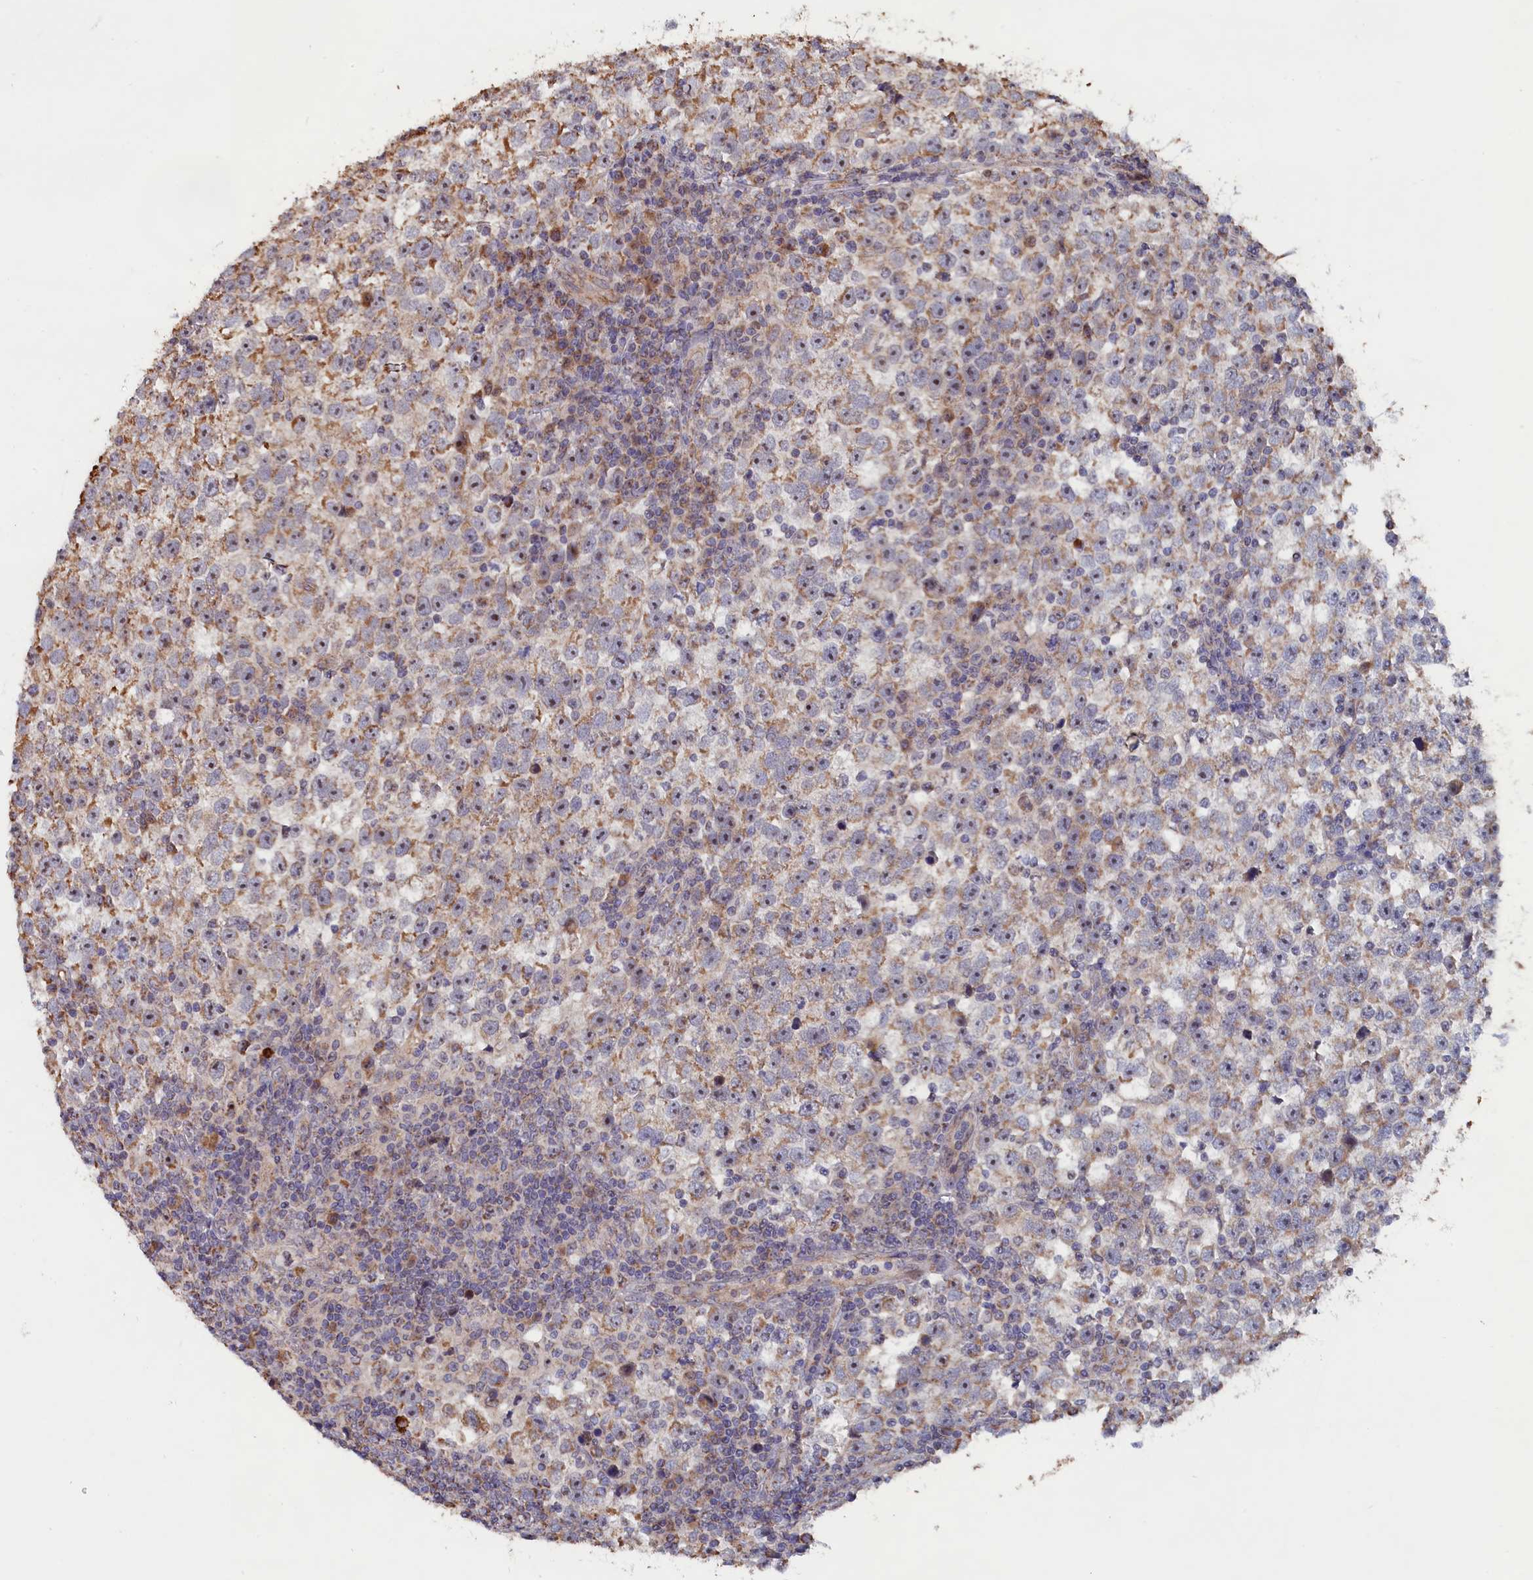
{"staining": {"intensity": "moderate", "quantity": "25%-75%", "location": "cytoplasmic/membranous,nuclear"}, "tissue": "testis cancer", "cell_type": "Tumor cells", "image_type": "cancer", "snomed": [{"axis": "morphology", "description": "Normal tissue, NOS"}, {"axis": "morphology", "description": "Seminoma, NOS"}, {"axis": "topography", "description": "Testis"}], "caption": "Immunohistochemistry photomicrograph of testis seminoma stained for a protein (brown), which shows medium levels of moderate cytoplasmic/membranous and nuclear positivity in approximately 25%-75% of tumor cells.", "gene": "ZNF816", "patient": {"sex": "male", "age": 43}}